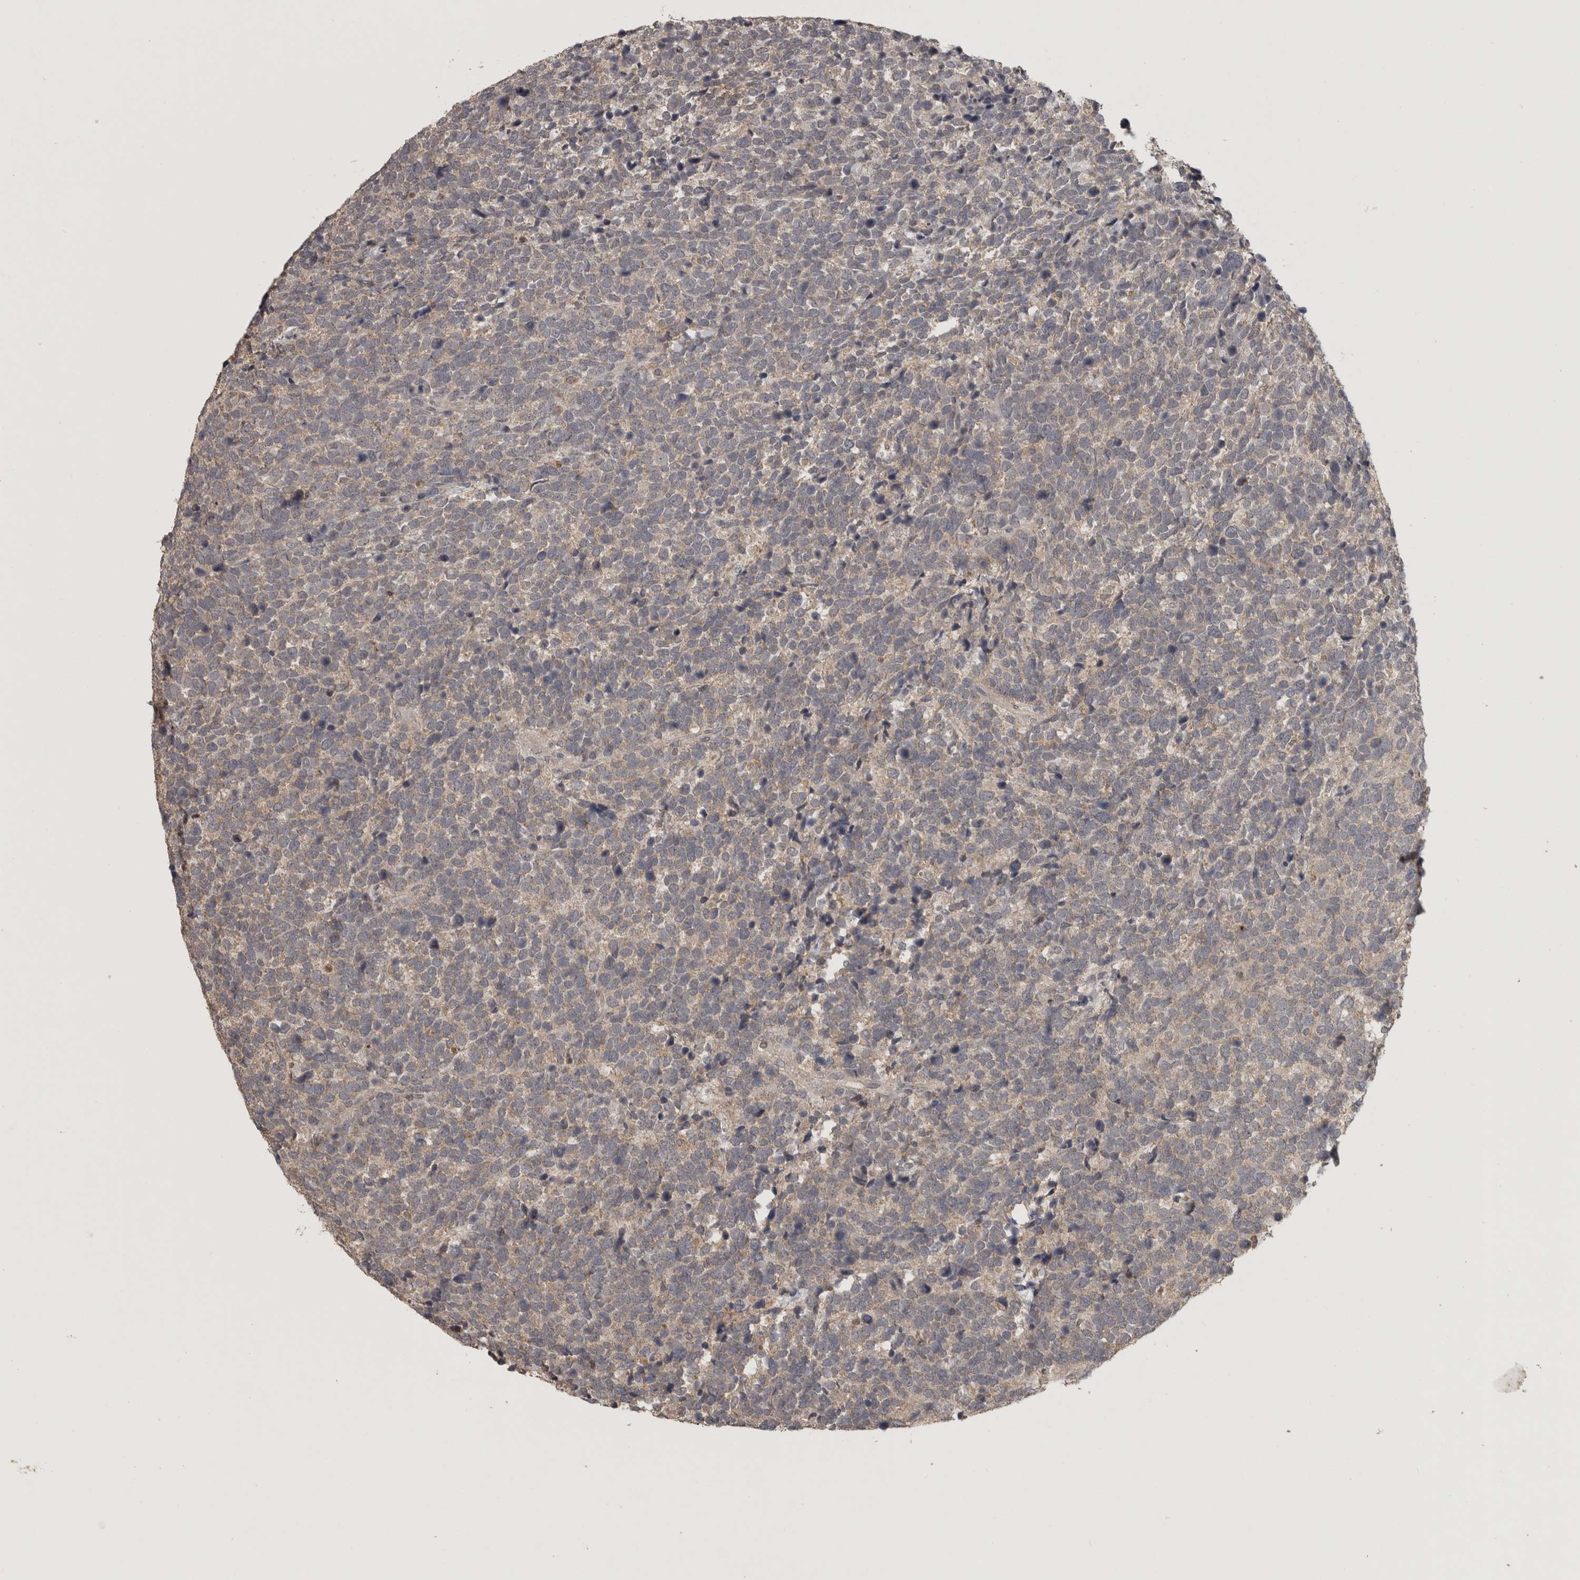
{"staining": {"intensity": "weak", "quantity": "<25%", "location": "cytoplasmic/membranous"}, "tissue": "urothelial cancer", "cell_type": "Tumor cells", "image_type": "cancer", "snomed": [{"axis": "morphology", "description": "Urothelial carcinoma, High grade"}, {"axis": "topography", "description": "Urinary bladder"}], "caption": "A histopathology image of human urothelial carcinoma (high-grade) is negative for staining in tumor cells.", "gene": "ADAMTS4", "patient": {"sex": "female", "age": 82}}